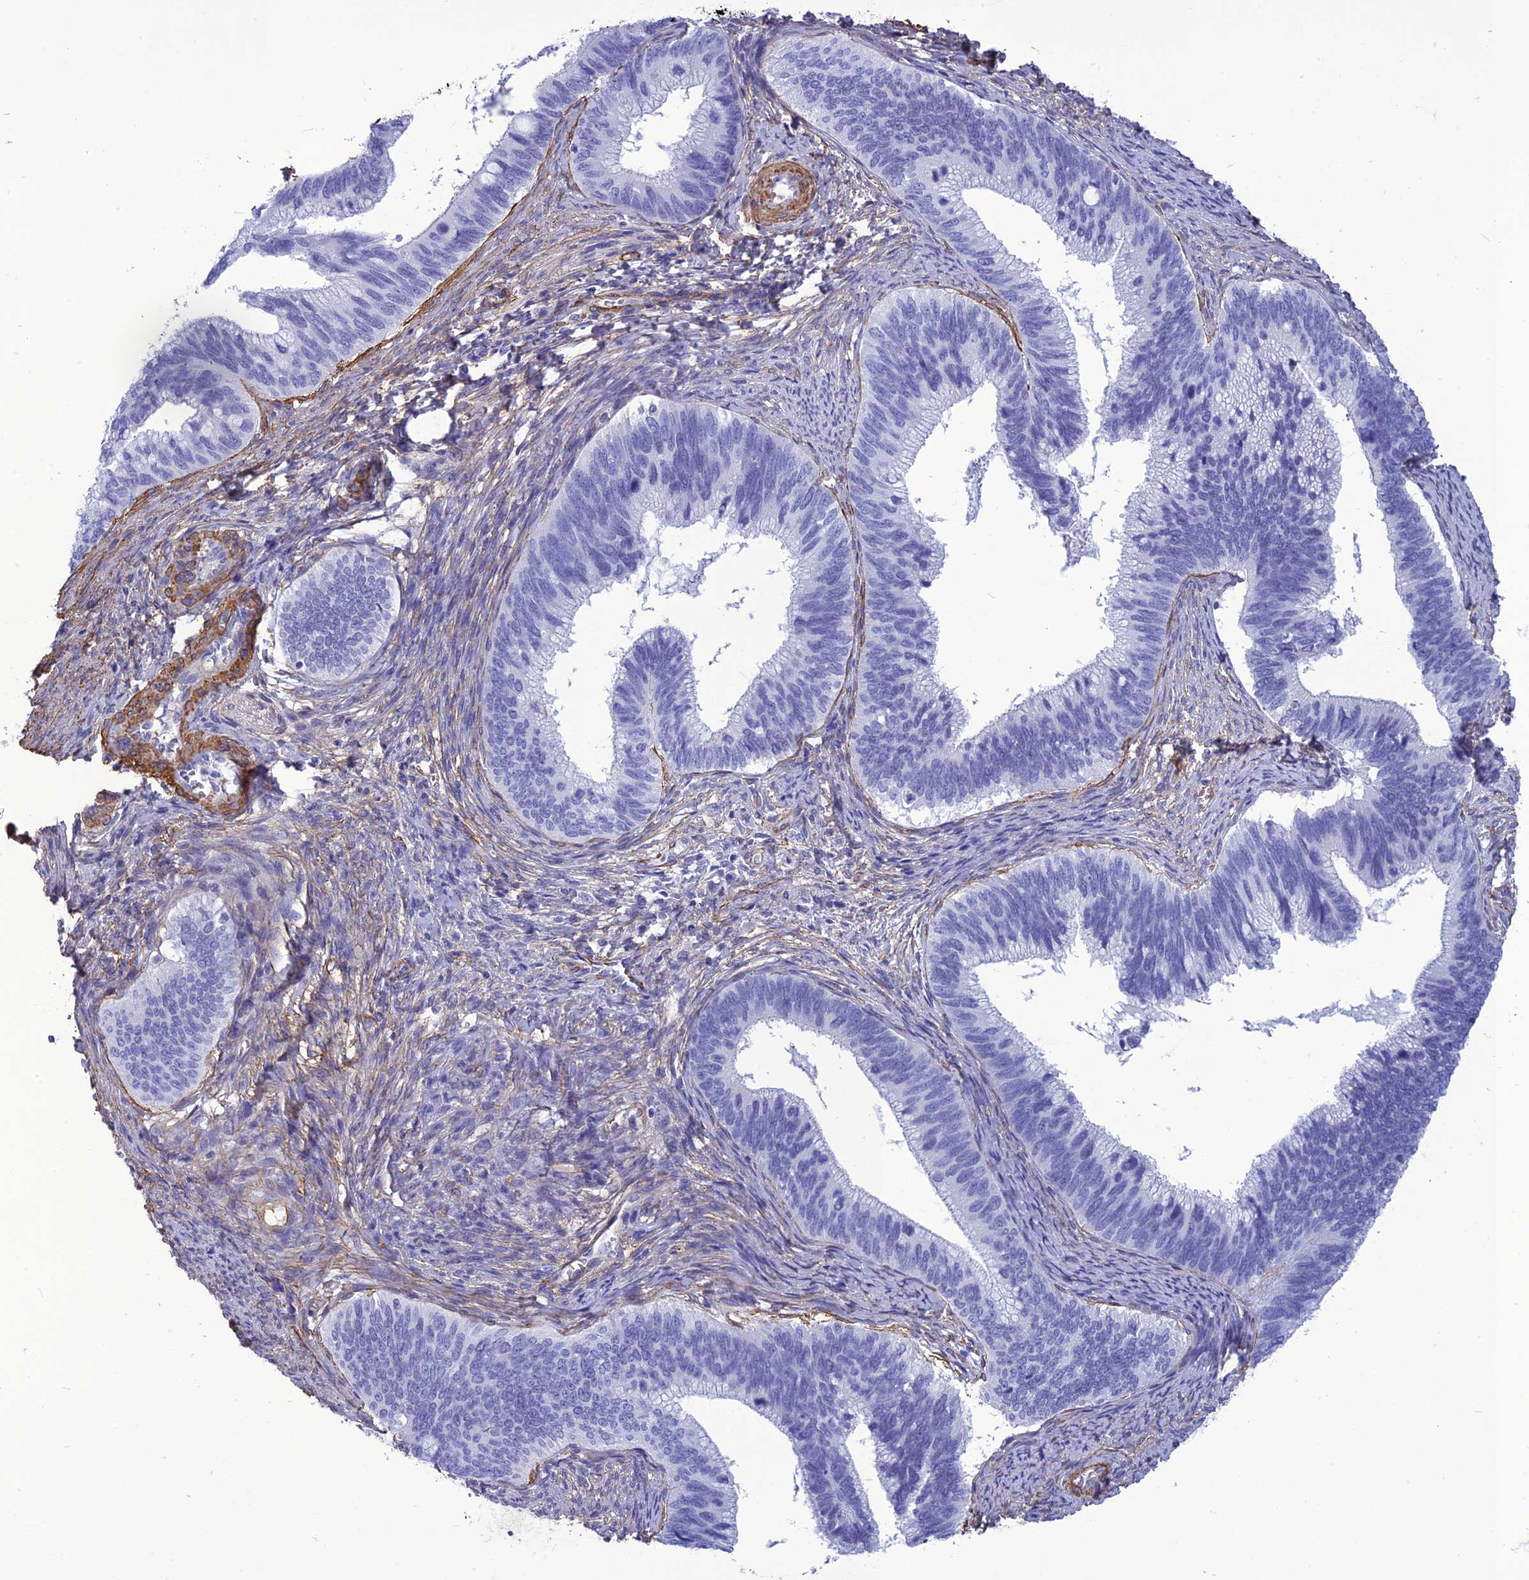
{"staining": {"intensity": "negative", "quantity": "none", "location": "none"}, "tissue": "cervical cancer", "cell_type": "Tumor cells", "image_type": "cancer", "snomed": [{"axis": "morphology", "description": "Adenocarcinoma, NOS"}, {"axis": "topography", "description": "Cervix"}], "caption": "High power microscopy image of an immunohistochemistry (IHC) micrograph of cervical adenocarcinoma, revealing no significant staining in tumor cells.", "gene": "NKD1", "patient": {"sex": "female", "age": 42}}